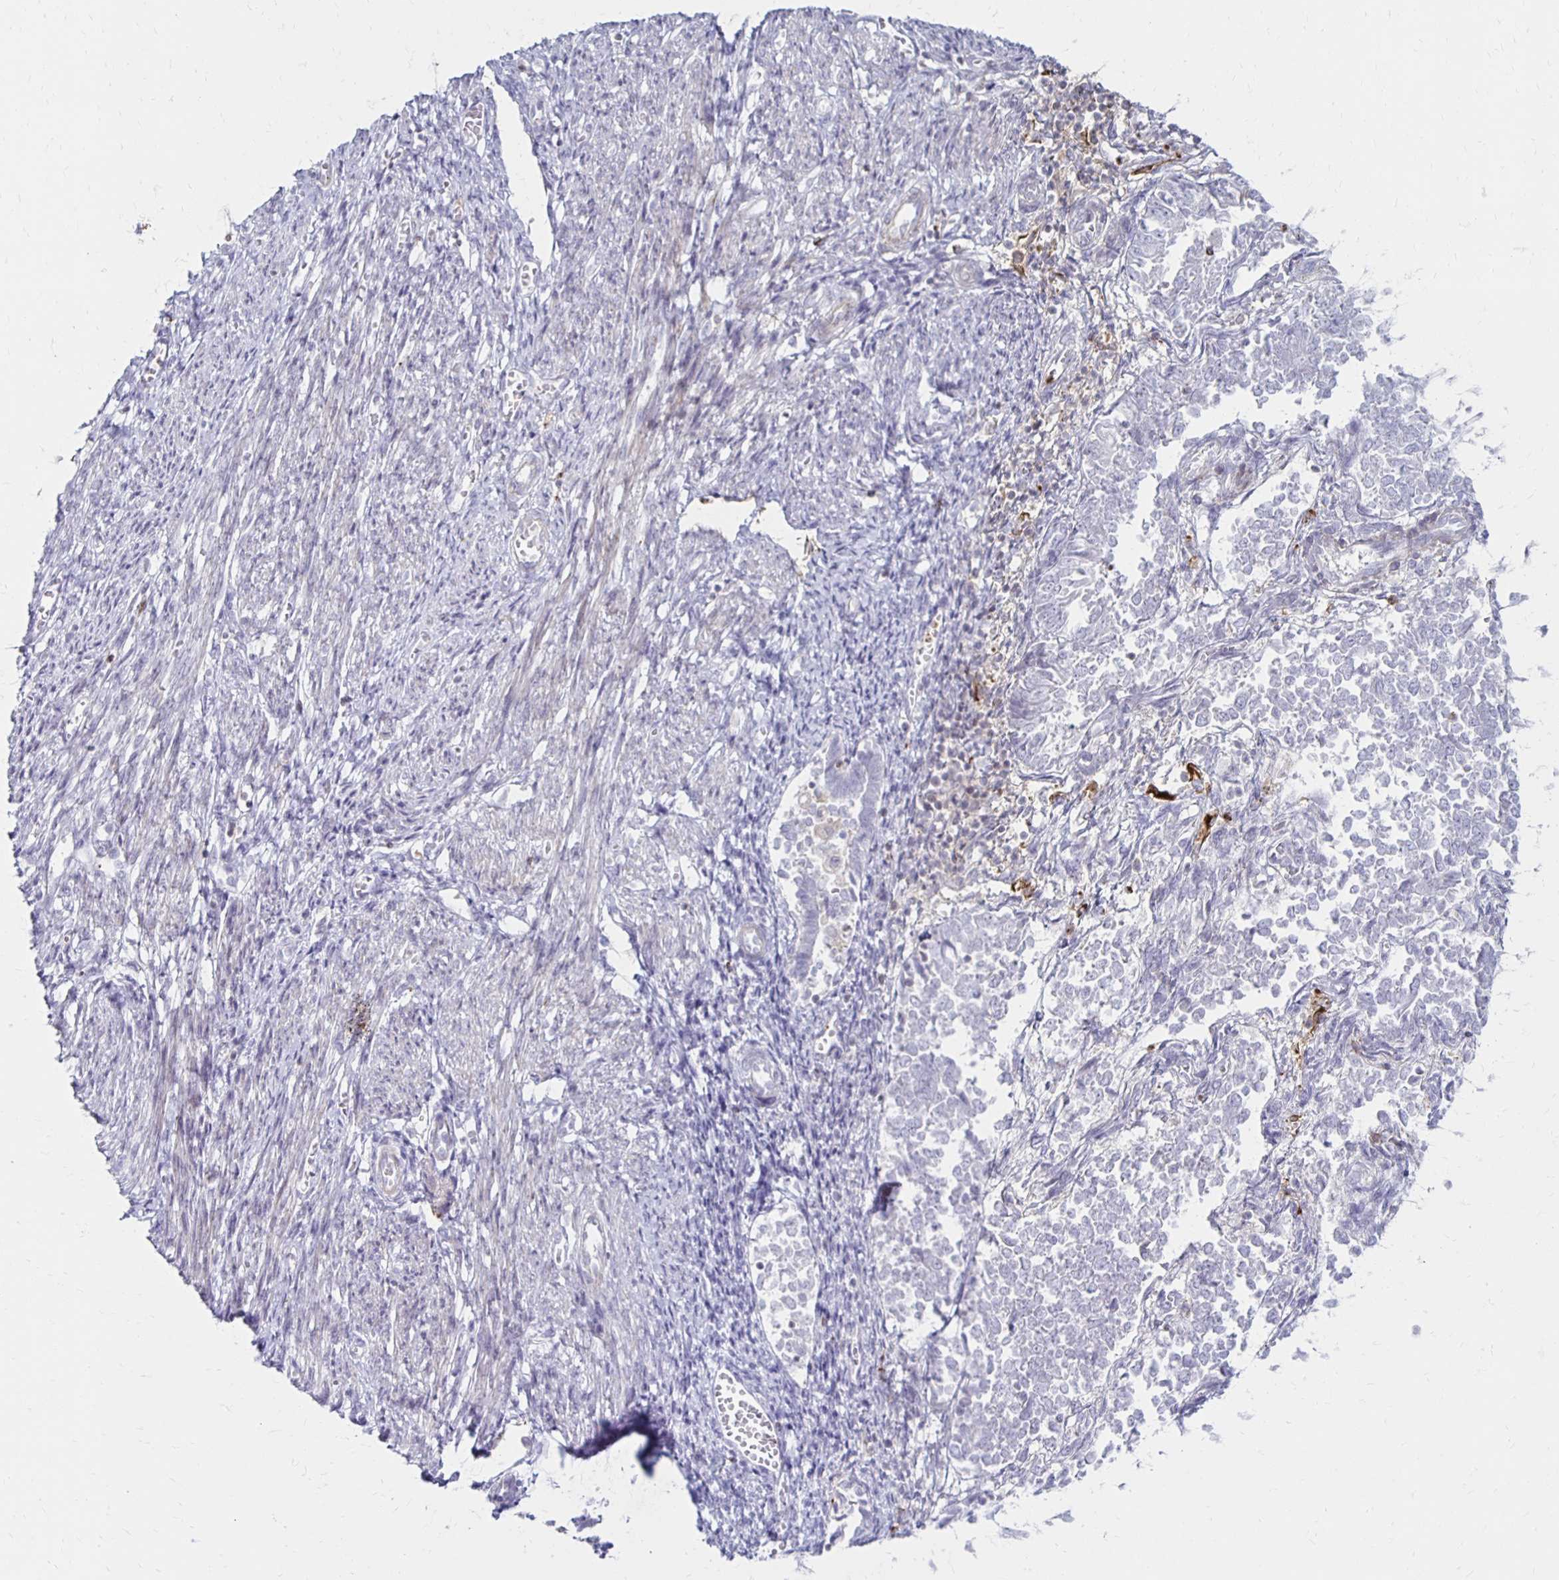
{"staining": {"intensity": "negative", "quantity": "none", "location": "none"}, "tissue": "endometrial cancer", "cell_type": "Tumor cells", "image_type": "cancer", "snomed": [{"axis": "morphology", "description": "Adenocarcinoma, NOS"}, {"axis": "topography", "description": "Endometrium"}], "caption": "This photomicrograph is of adenocarcinoma (endometrial) stained with immunohistochemistry to label a protein in brown with the nuclei are counter-stained blue. There is no staining in tumor cells.", "gene": "CCL21", "patient": {"sex": "female", "age": 65}}